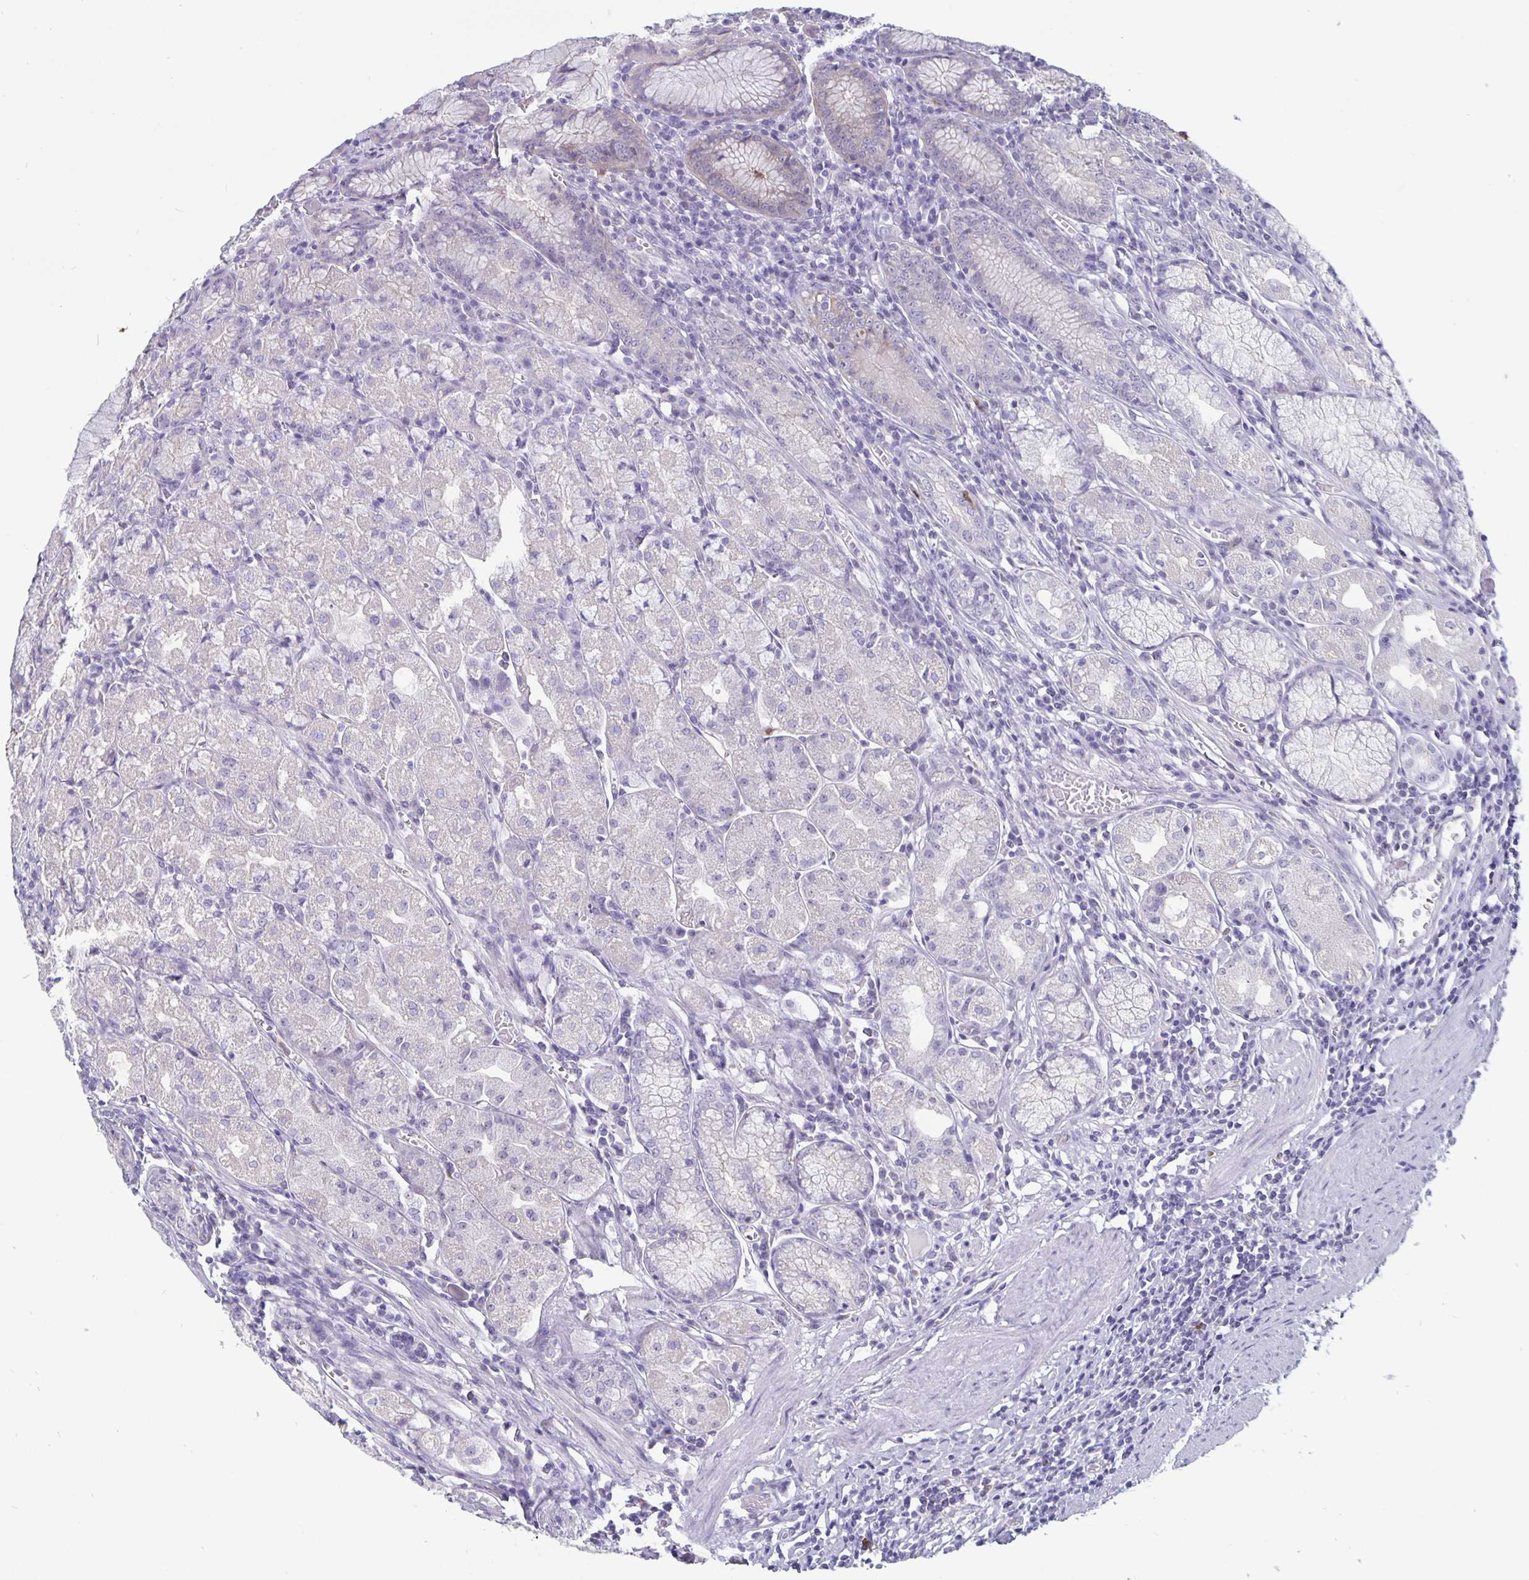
{"staining": {"intensity": "negative", "quantity": "none", "location": "none"}, "tissue": "stomach", "cell_type": "Glandular cells", "image_type": "normal", "snomed": [{"axis": "morphology", "description": "Normal tissue, NOS"}, {"axis": "topography", "description": "Stomach"}], "caption": "Micrograph shows no significant protein expression in glandular cells of unremarkable stomach. (DAB (3,3'-diaminobenzidine) IHC, high magnification).", "gene": "PLCB3", "patient": {"sex": "male", "age": 55}}